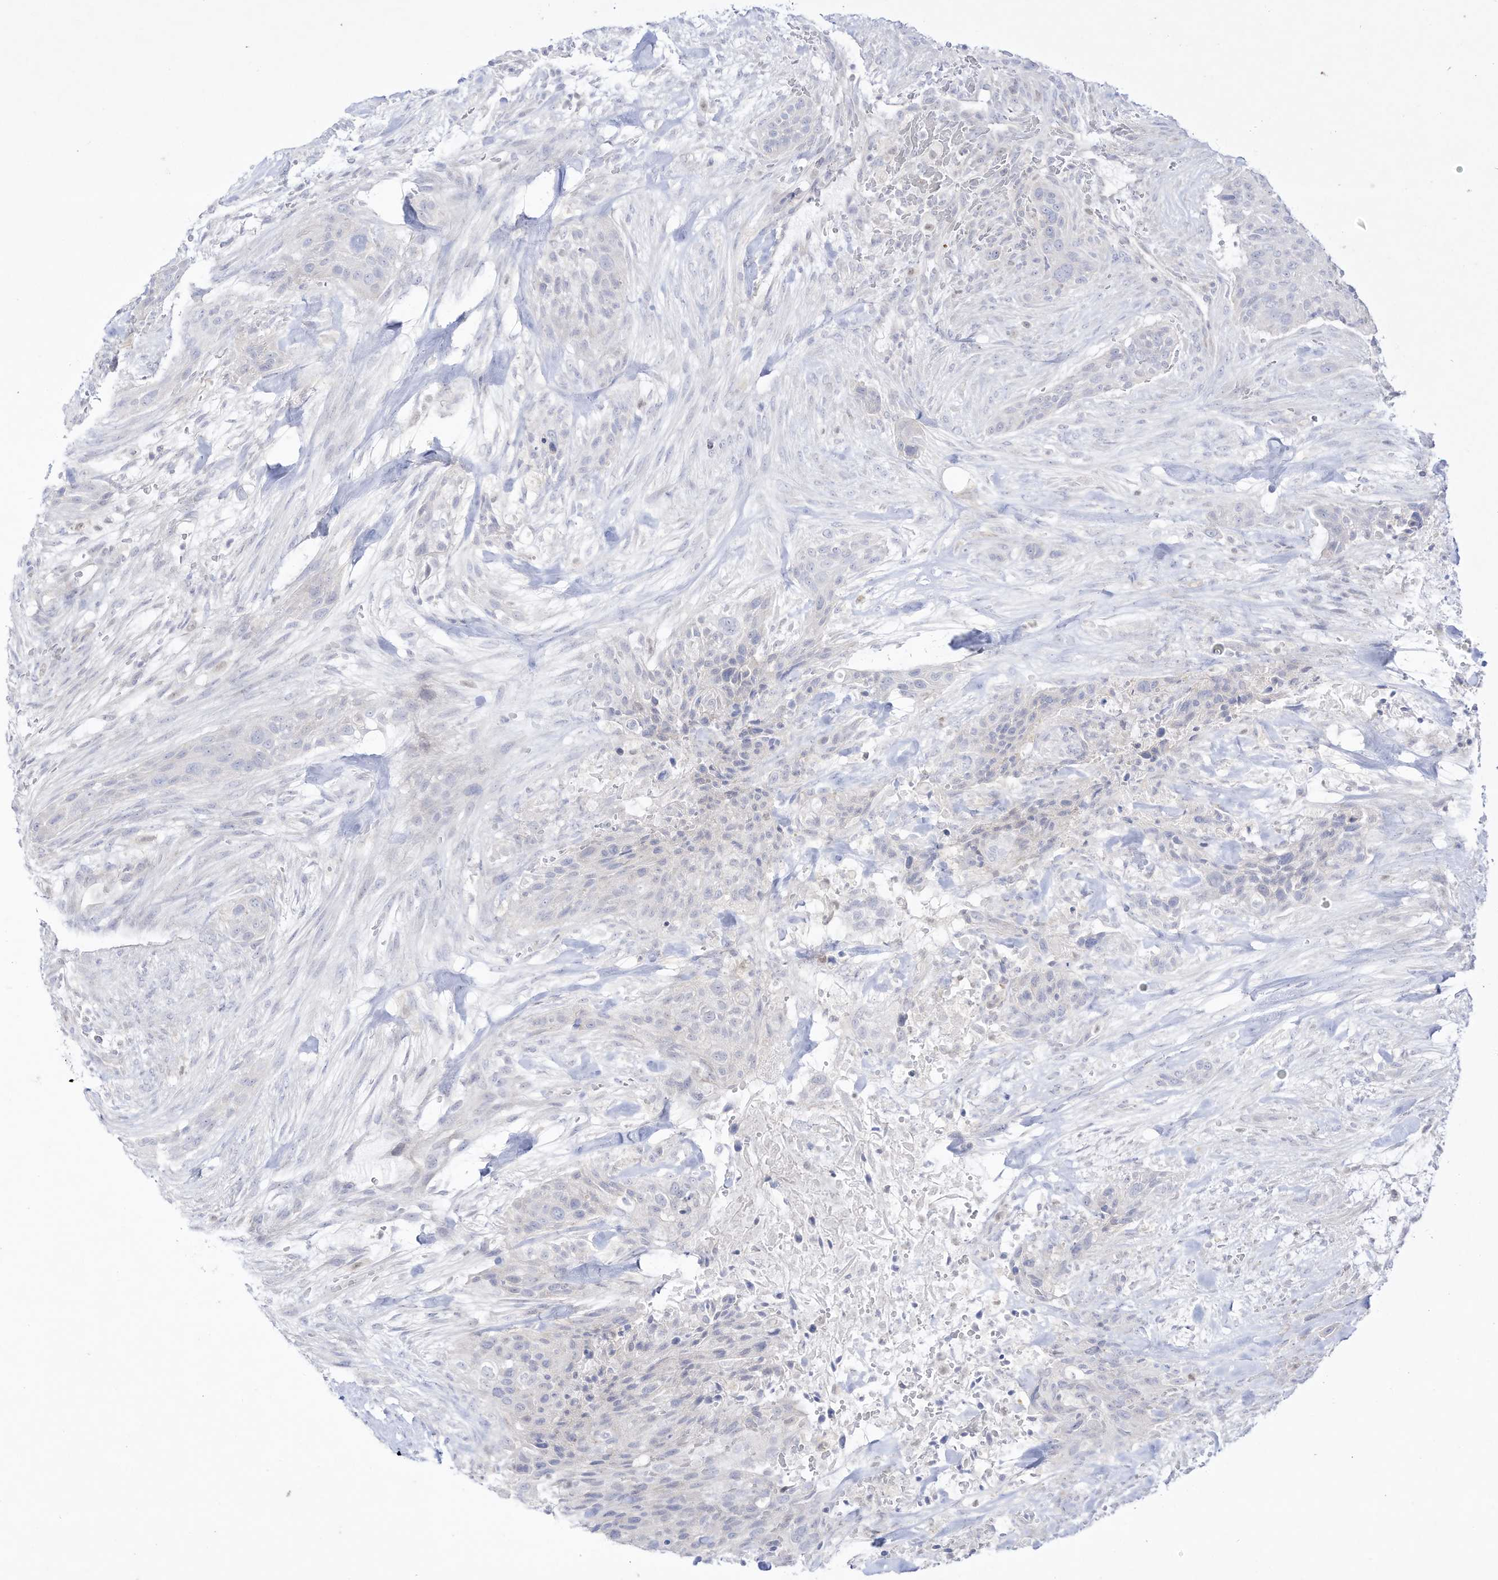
{"staining": {"intensity": "negative", "quantity": "none", "location": "none"}, "tissue": "urothelial cancer", "cell_type": "Tumor cells", "image_type": "cancer", "snomed": [{"axis": "morphology", "description": "Urothelial carcinoma, High grade"}, {"axis": "topography", "description": "Urinary bladder"}], "caption": "This is a image of immunohistochemistry (IHC) staining of urothelial cancer, which shows no positivity in tumor cells.", "gene": "DMKN", "patient": {"sex": "male", "age": 35}}